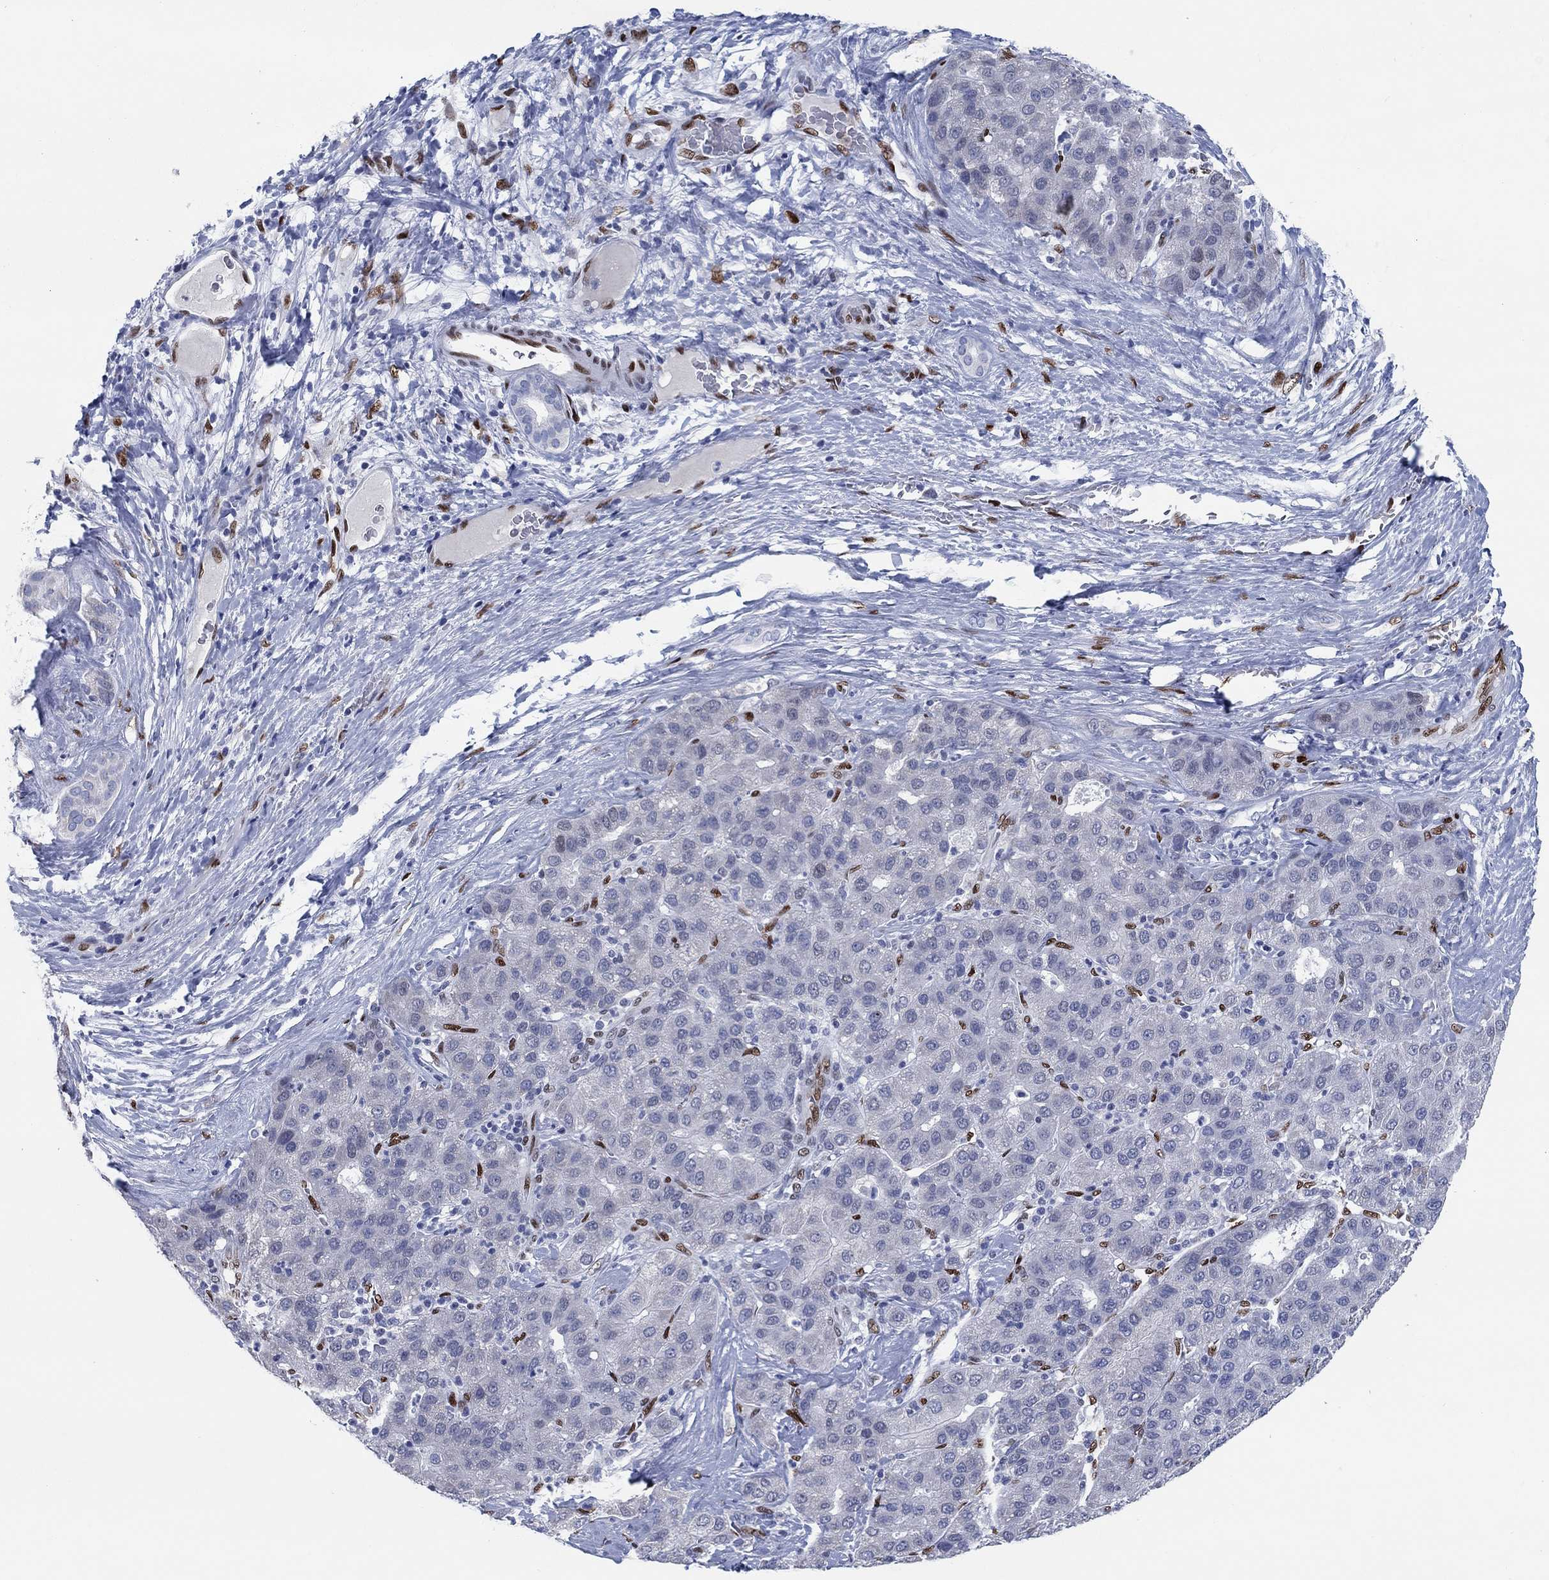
{"staining": {"intensity": "negative", "quantity": "none", "location": "none"}, "tissue": "liver cancer", "cell_type": "Tumor cells", "image_type": "cancer", "snomed": [{"axis": "morphology", "description": "Carcinoma, Hepatocellular, NOS"}, {"axis": "topography", "description": "Liver"}], "caption": "Tumor cells are negative for protein expression in human liver cancer (hepatocellular carcinoma).", "gene": "ZEB1", "patient": {"sex": "male", "age": 65}}